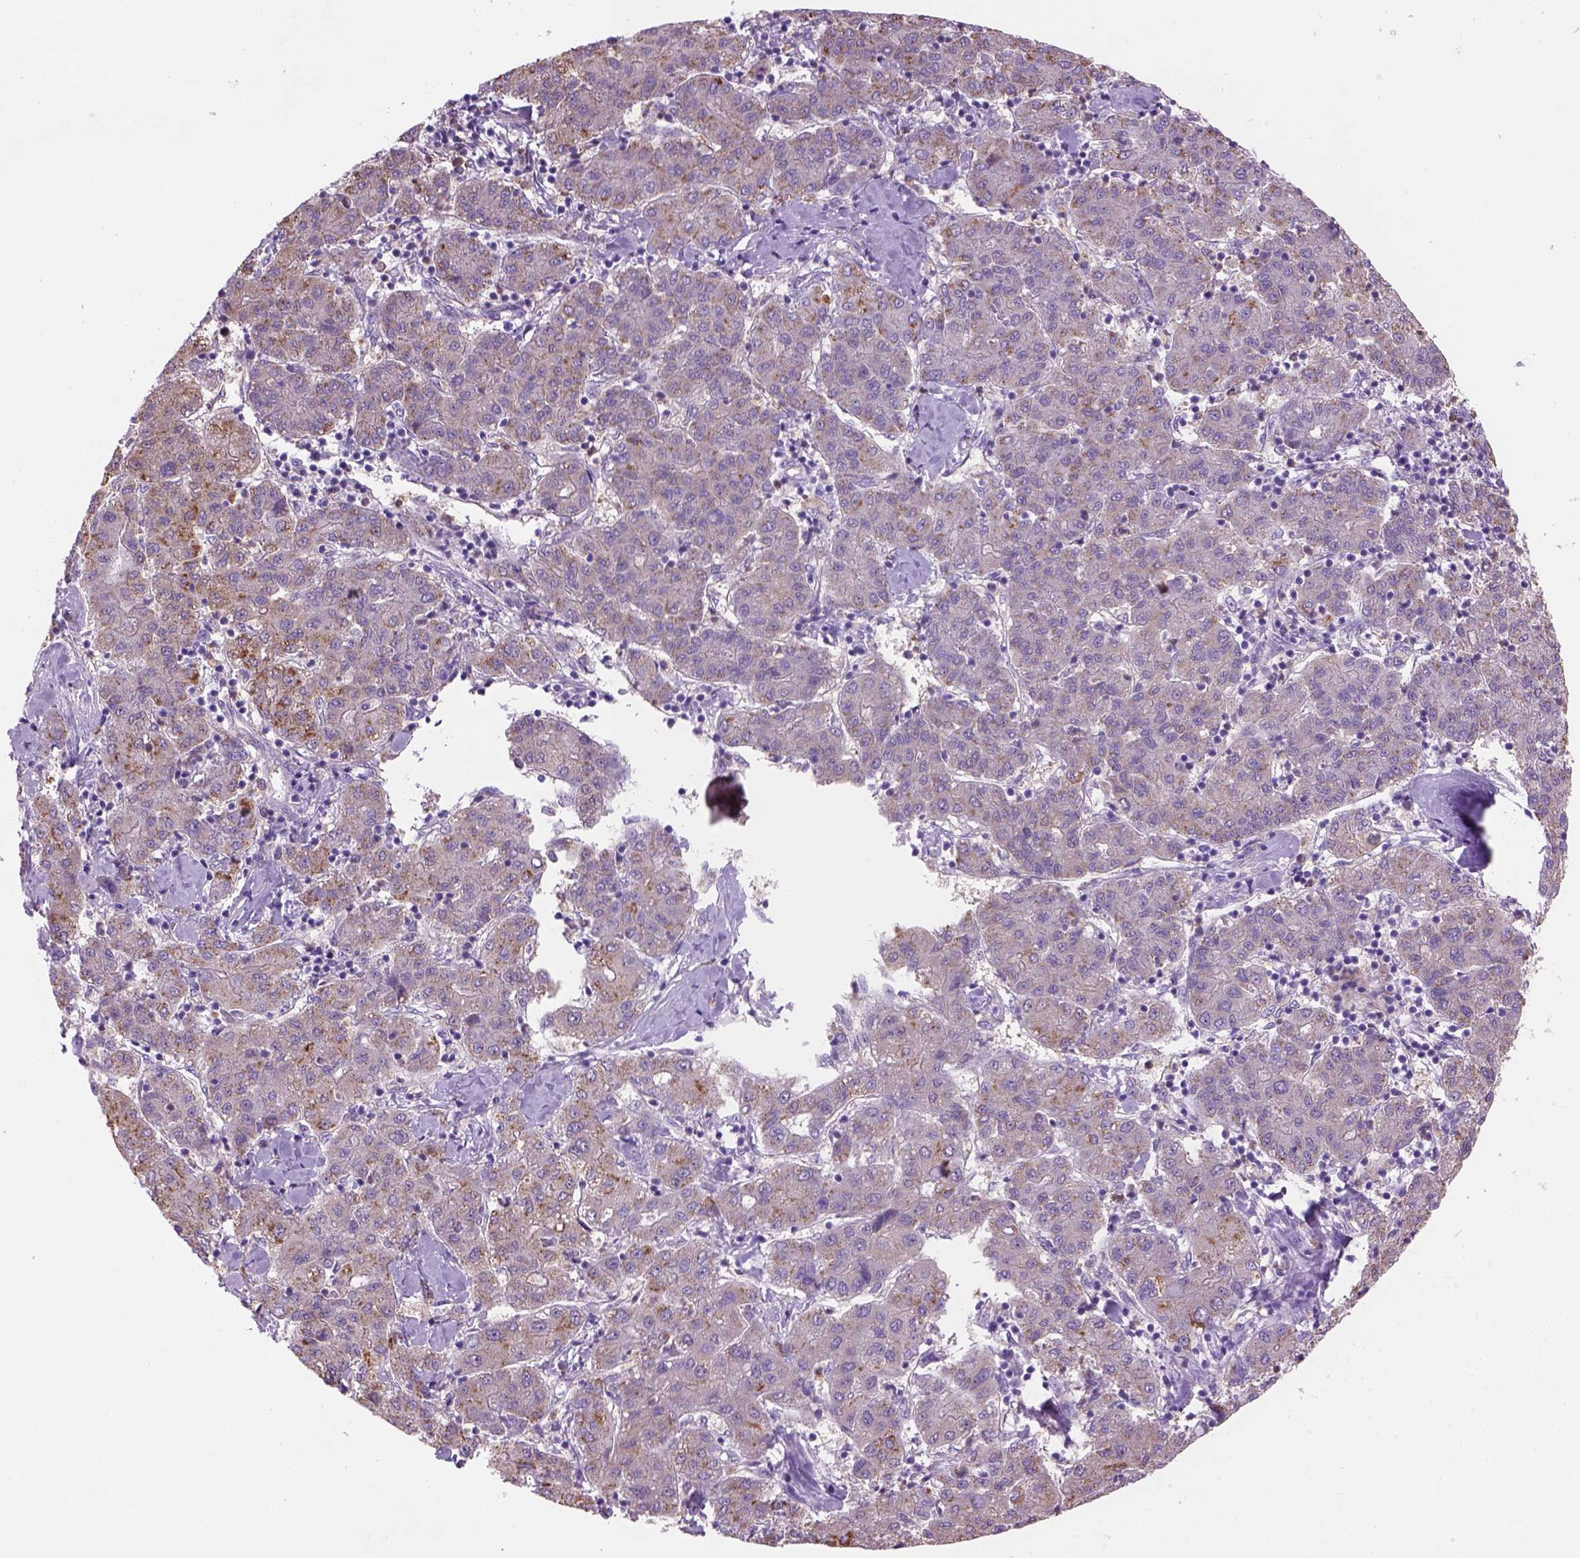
{"staining": {"intensity": "weak", "quantity": ">75%", "location": "cytoplasmic/membranous"}, "tissue": "liver cancer", "cell_type": "Tumor cells", "image_type": "cancer", "snomed": [{"axis": "morphology", "description": "Carcinoma, Hepatocellular, NOS"}, {"axis": "topography", "description": "Liver"}], "caption": "Human liver hepatocellular carcinoma stained for a protein (brown) displays weak cytoplasmic/membranous positive positivity in approximately >75% of tumor cells.", "gene": "CD84", "patient": {"sex": "male", "age": 65}}